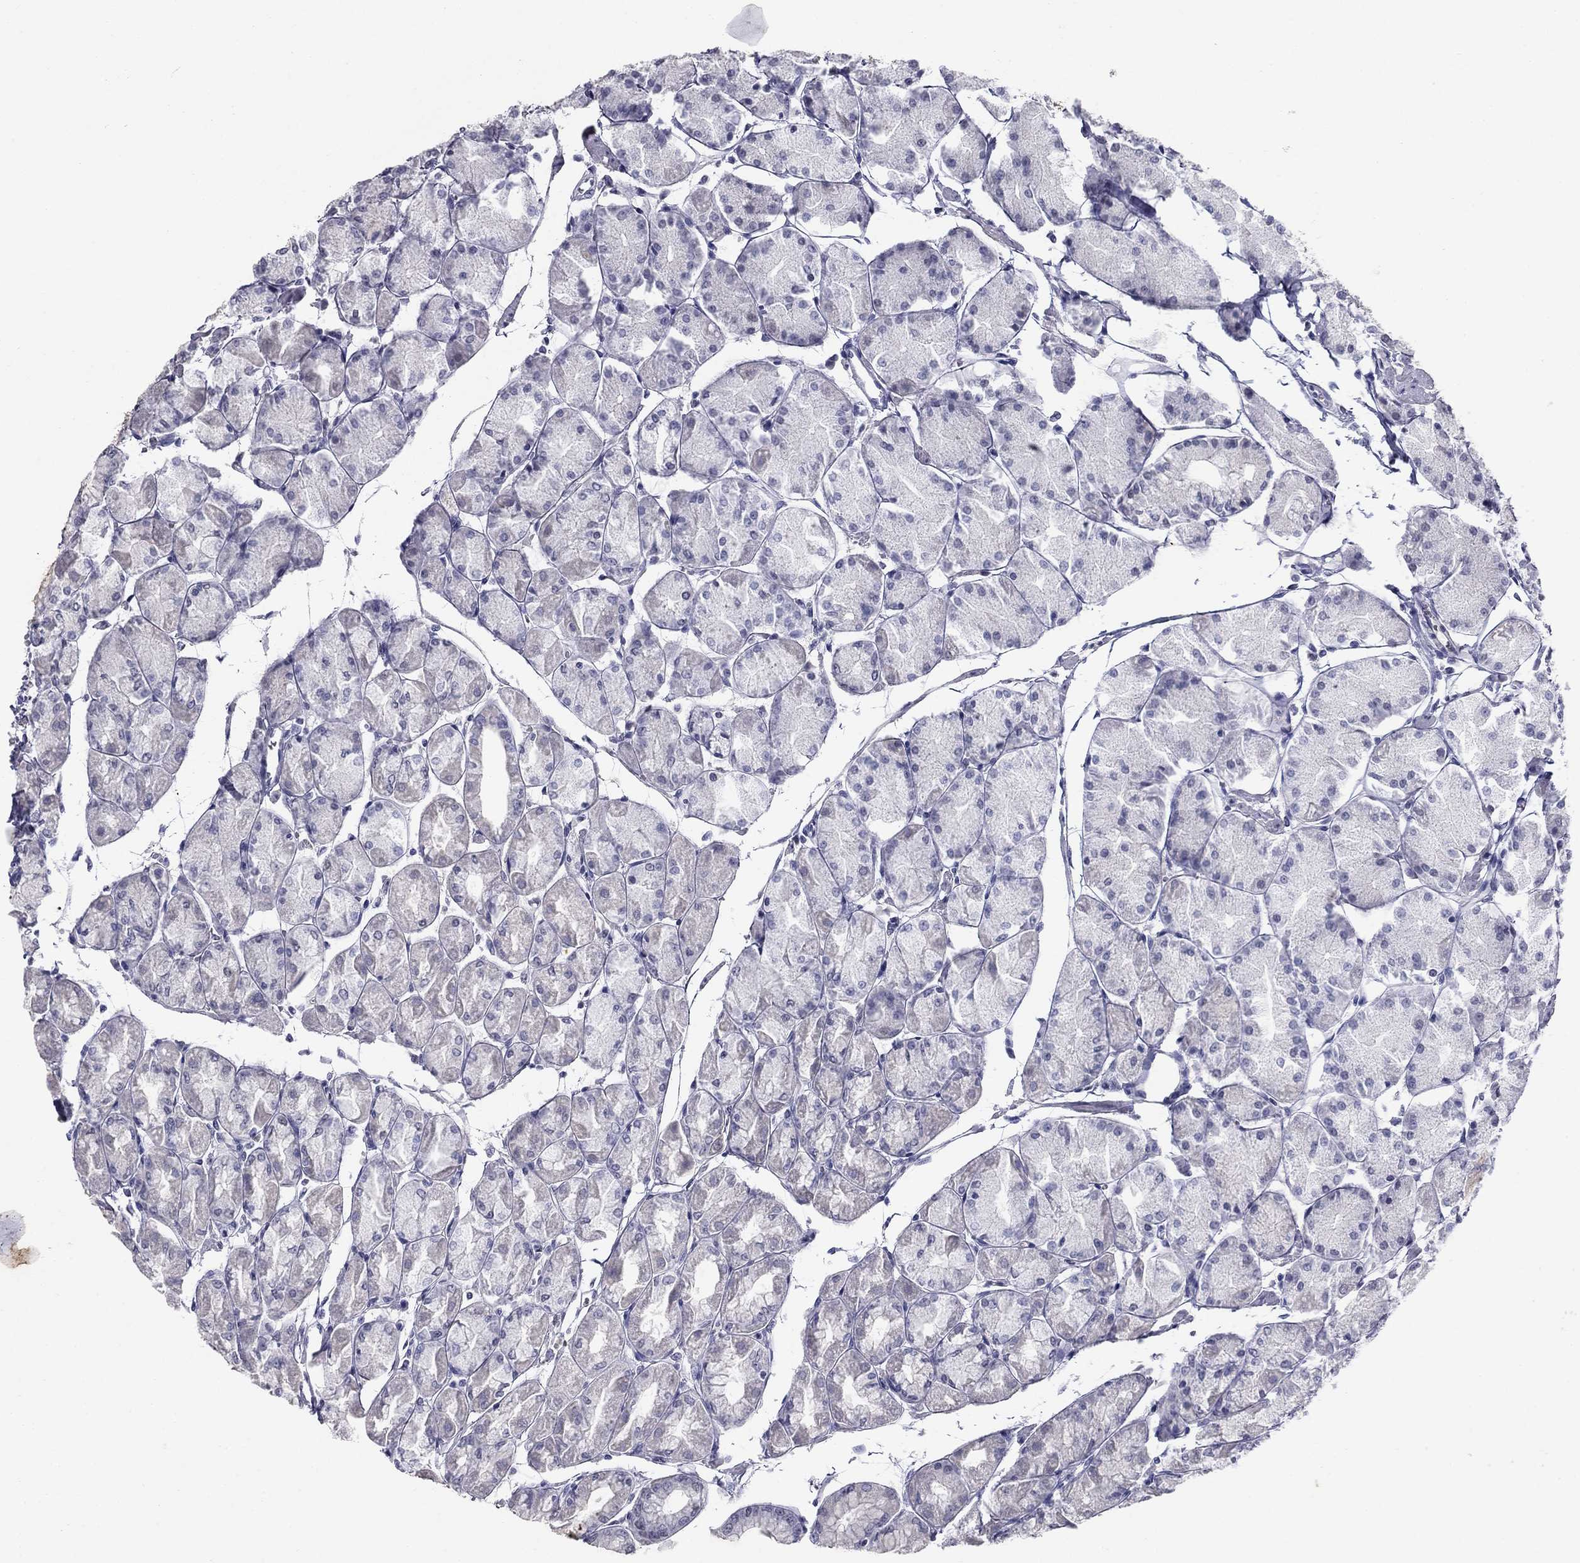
{"staining": {"intensity": "weak", "quantity": "<25%", "location": "cytoplasmic/membranous"}, "tissue": "stomach", "cell_type": "Glandular cells", "image_type": "normal", "snomed": [{"axis": "morphology", "description": "Normal tissue, NOS"}, {"axis": "topography", "description": "Stomach, upper"}], "caption": "Photomicrograph shows no significant protein expression in glandular cells of benign stomach. (Brightfield microscopy of DAB immunohistochemistry (IHC) at high magnification).", "gene": "KRT75", "patient": {"sex": "male", "age": 60}}